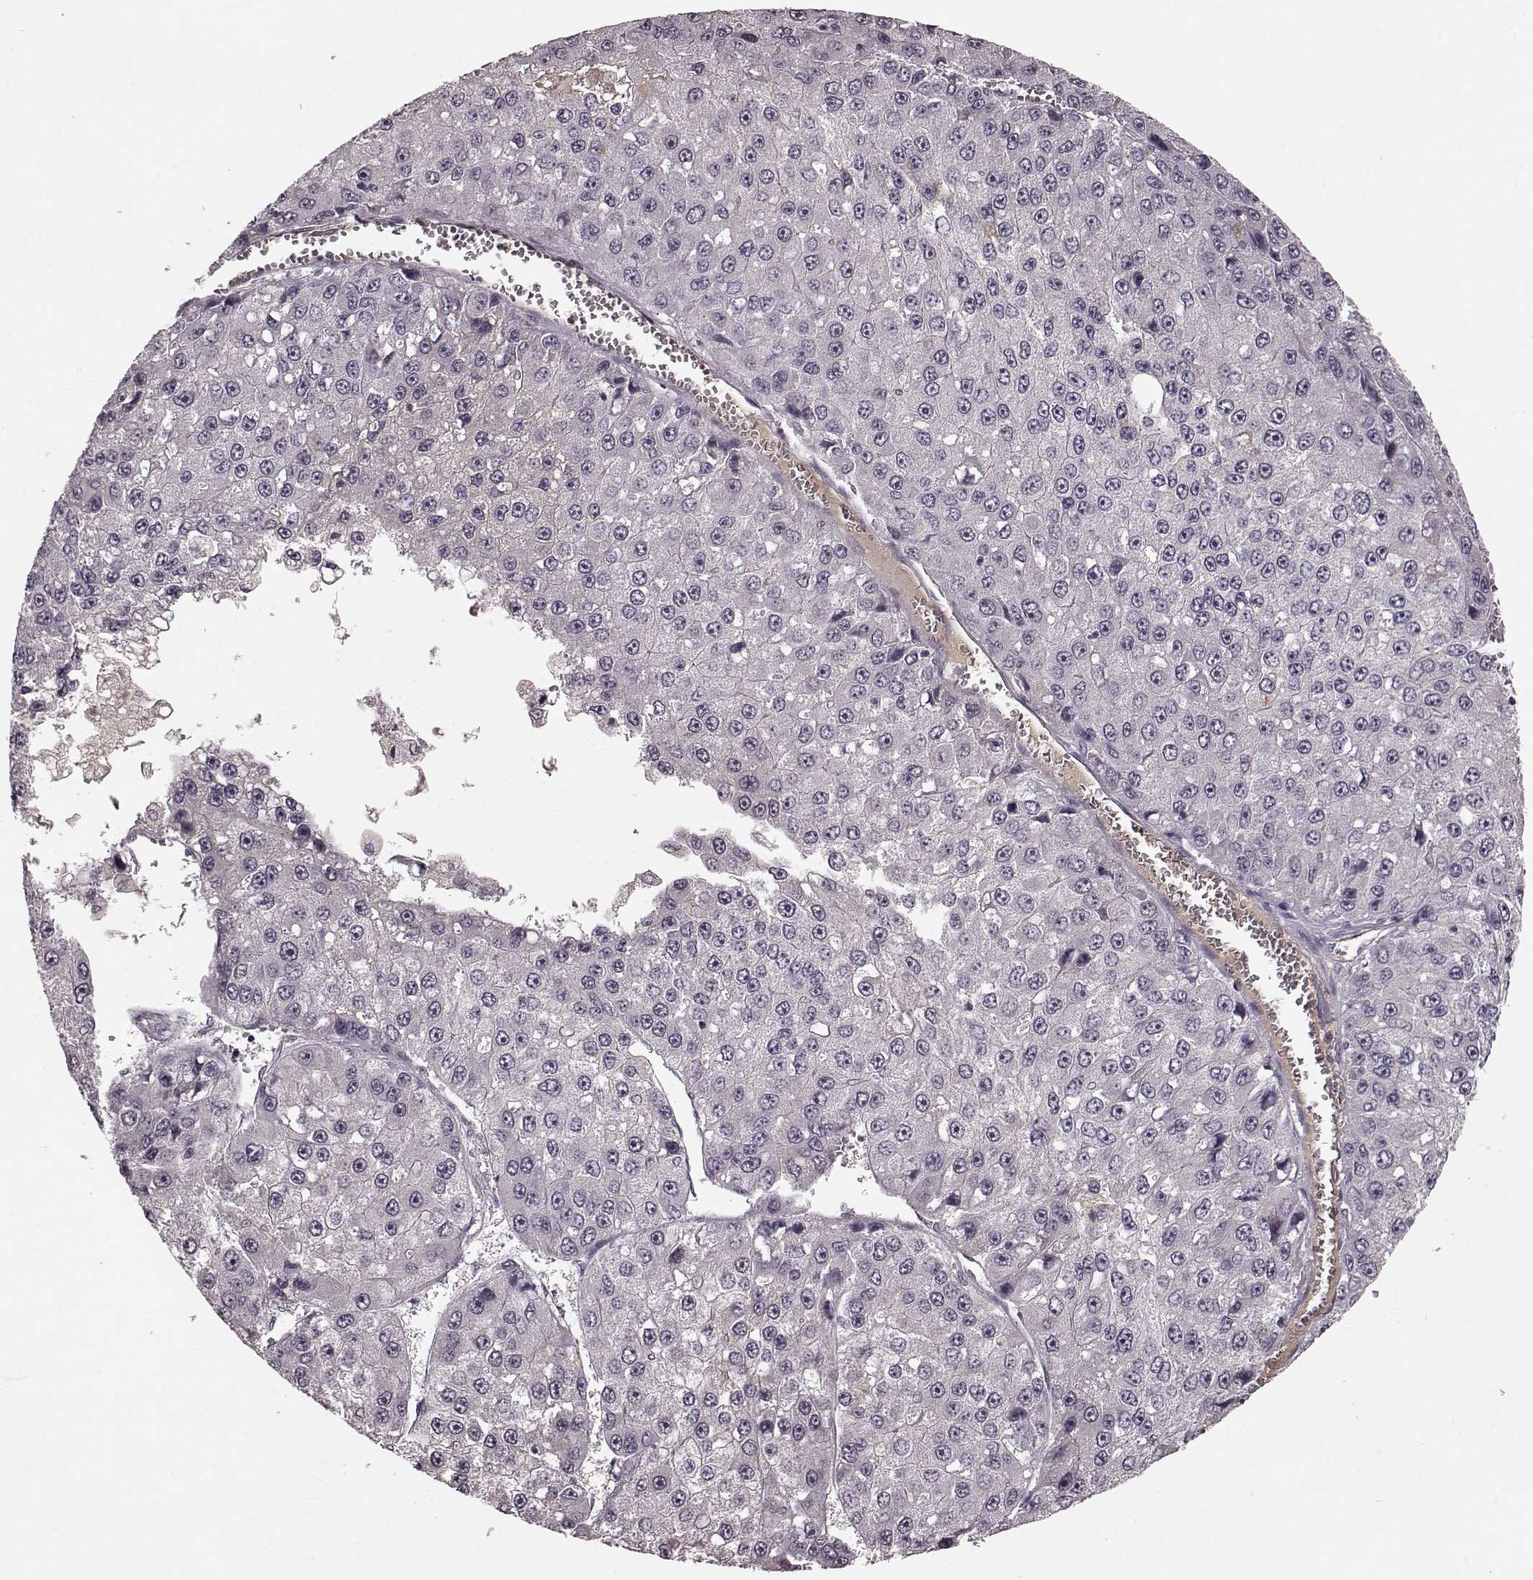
{"staining": {"intensity": "negative", "quantity": "none", "location": "none"}, "tissue": "liver cancer", "cell_type": "Tumor cells", "image_type": "cancer", "snomed": [{"axis": "morphology", "description": "Carcinoma, Hepatocellular, NOS"}, {"axis": "topography", "description": "Liver"}], "caption": "This is an IHC photomicrograph of human liver hepatocellular carcinoma. There is no positivity in tumor cells.", "gene": "NRL", "patient": {"sex": "female", "age": 73}}